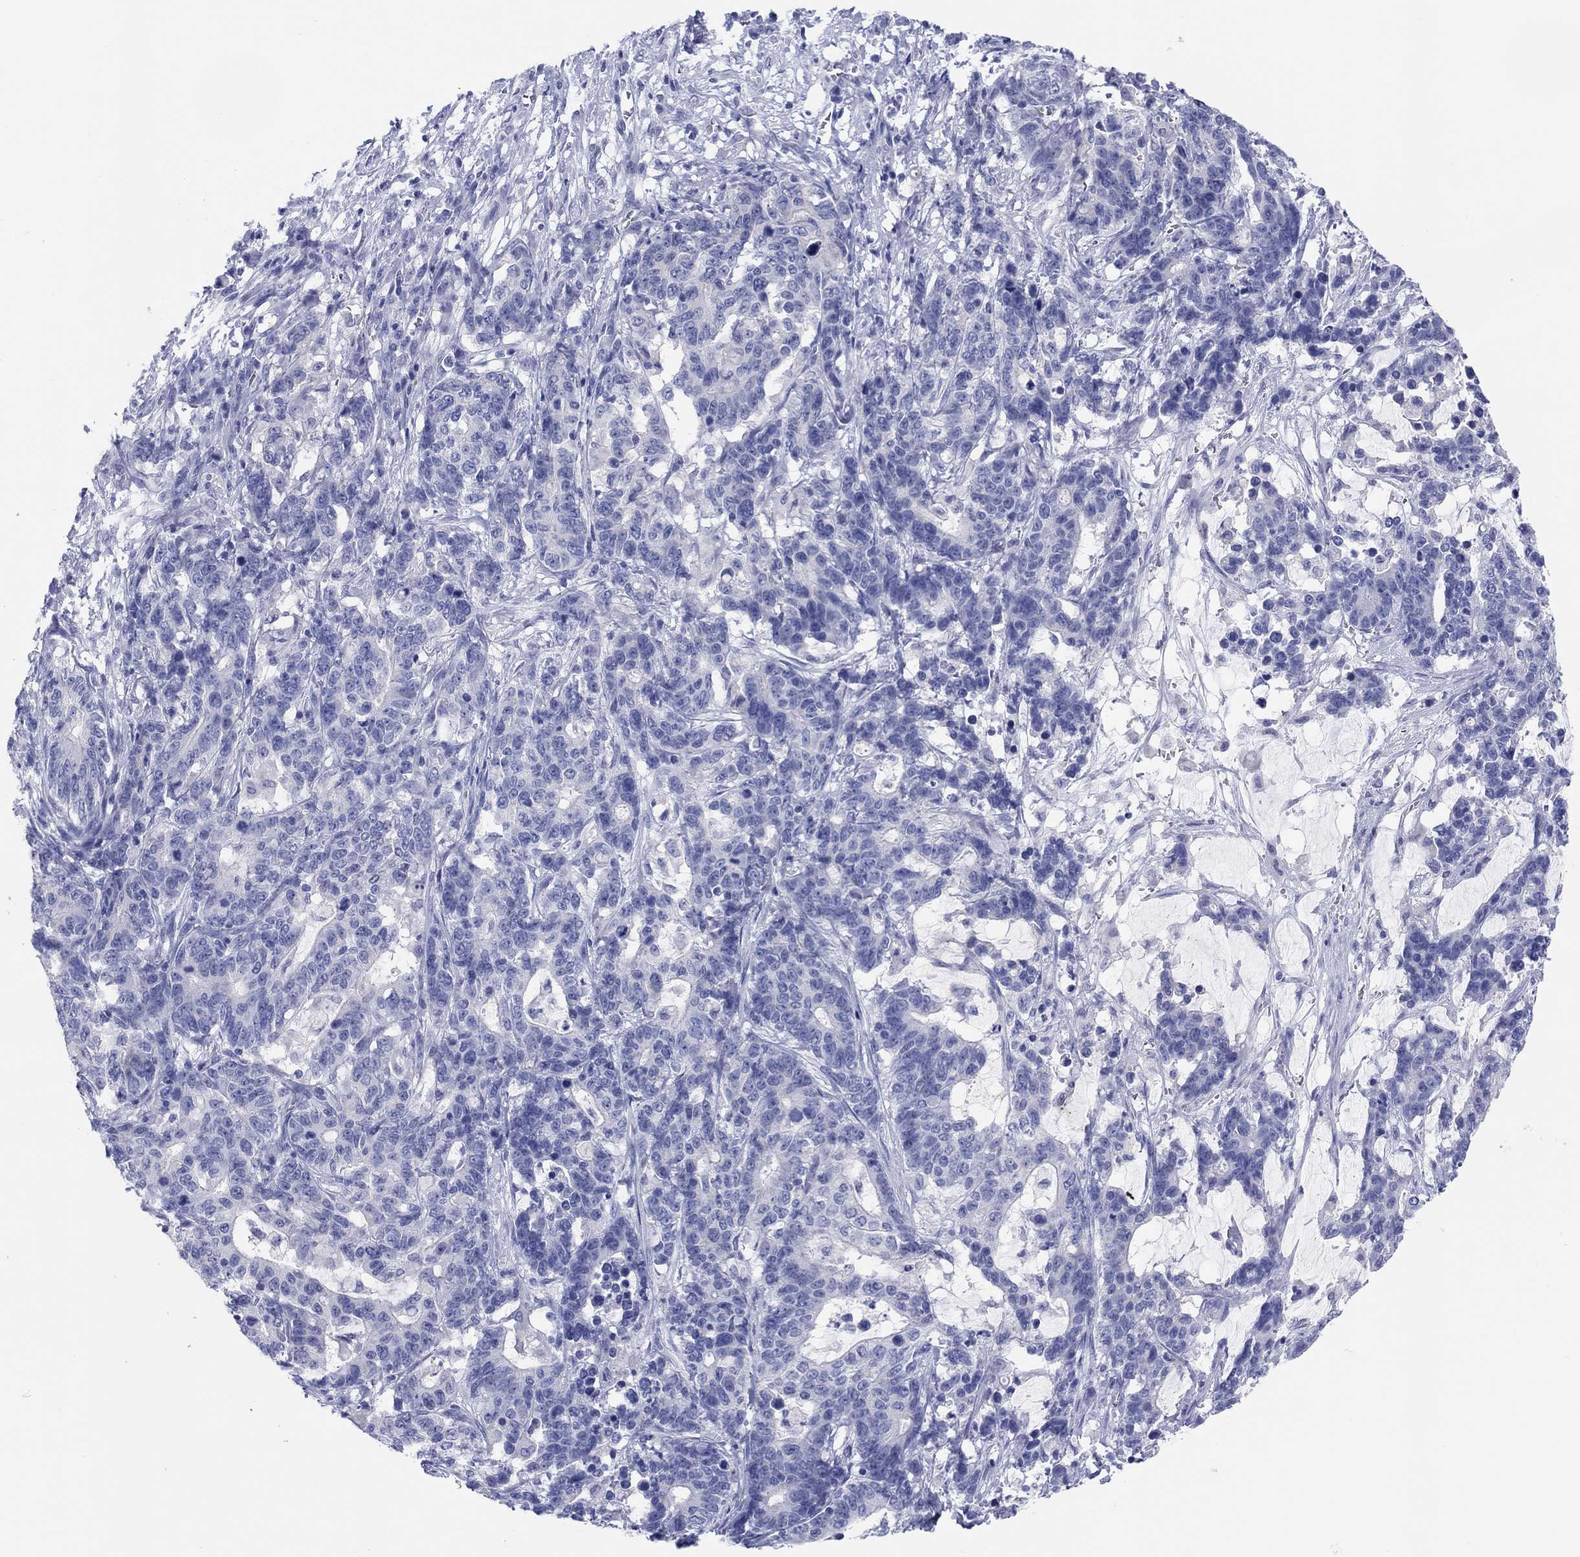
{"staining": {"intensity": "negative", "quantity": "none", "location": "none"}, "tissue": "stomach cancer", "cell_type": "Tumor cells", "image_type": "cancer", "snomed": [{"axis": "morphology", "description": "Normal tissue, NOS"}, {"axis": "morphology", "description": "Adenocarcinoma, NOS"}, {"axis": "topography", "description": "Stomach"}], "caption": "IHC histopathology image of neoplastic tissue: human adenocarcinoma (stomach) stained with DAB (3,3'-diaminobenzidine) shows no significant protein positivity in tumor cells.", "gene": "ERICH3", "patient": {"sex": "female", "age": 64}}